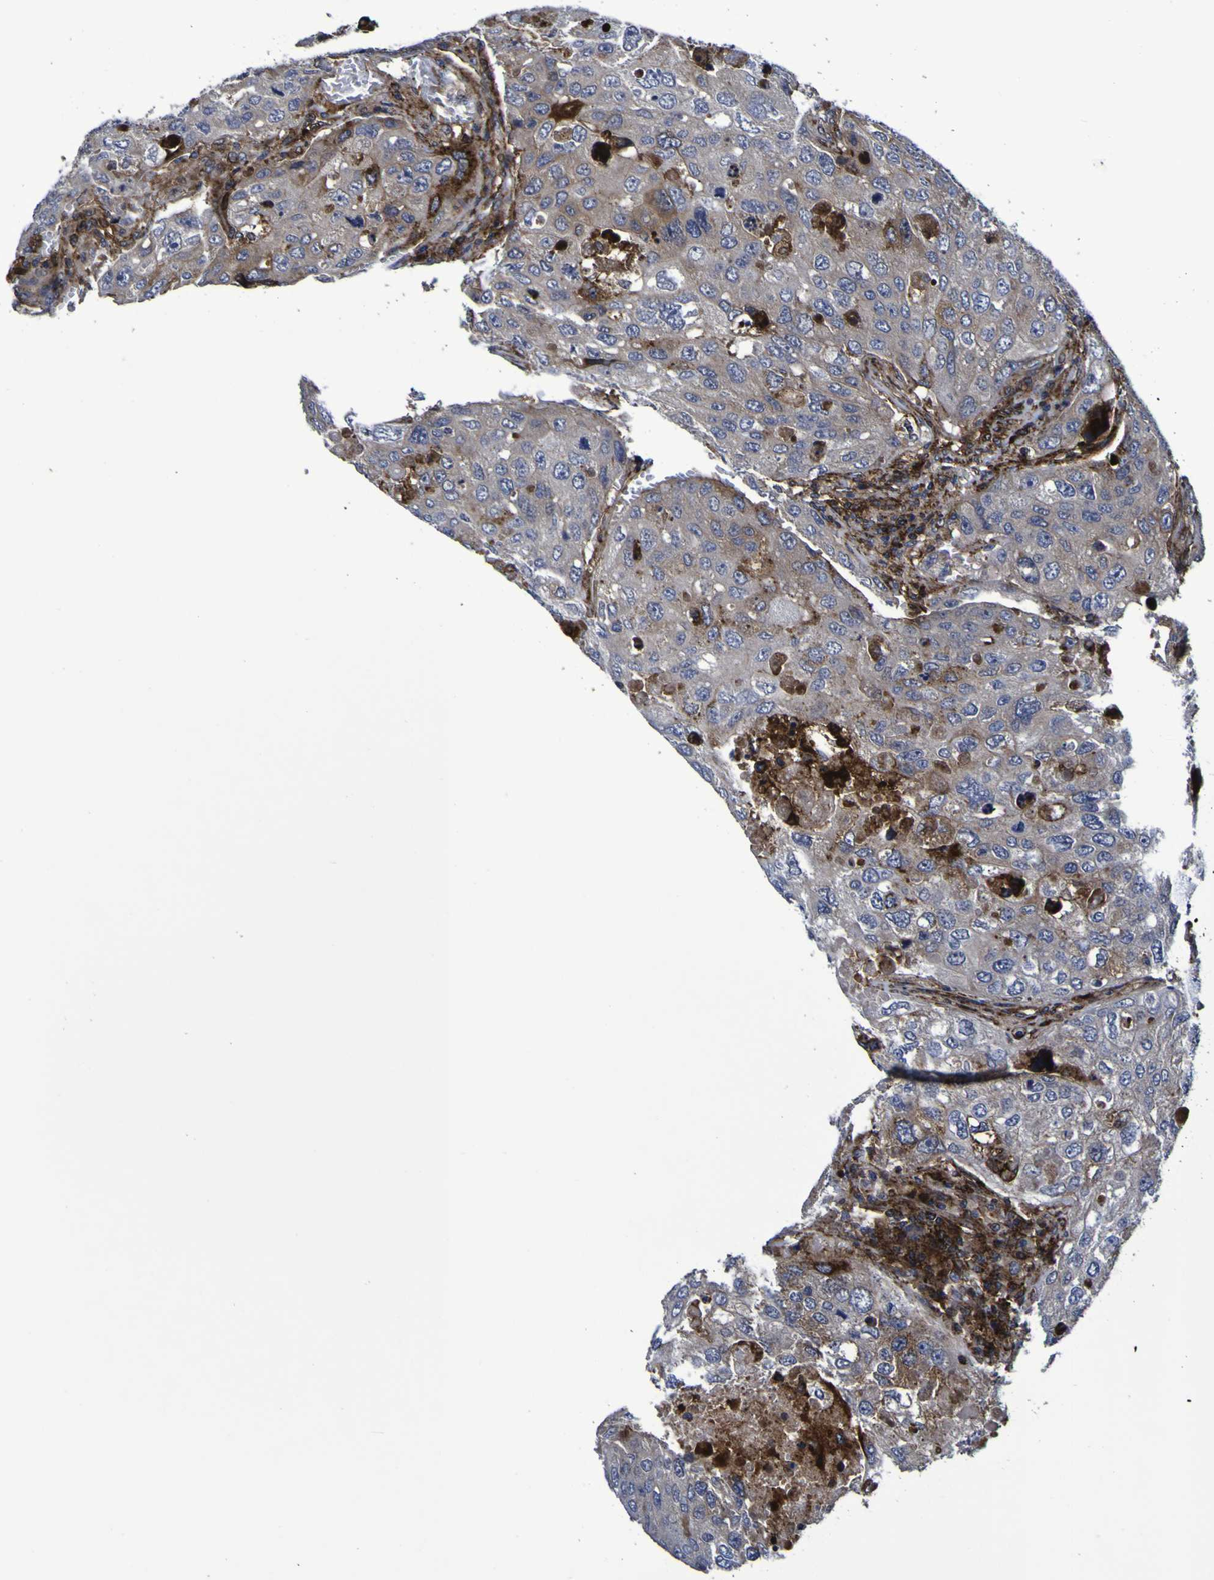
{"staining": {"intensity": "moderate", "quantity": "<25%", "location": "cytoplasmic/membranous,nuclear"}, "tissue": "urothelial cancer", "cell_type": "Tumor cells", "image_type": "cancer", "snomed": [{"axis": "morphology", "description": "Urothelial carcinoma, High grade"}, {"axis": "topography", "description": "Lymph node"}, {"axis": "topography", "description": "Urinary bladder"}], "caption": "Immunohistochemistry (DAB (3,3'-diaminobenzidine)) staining of human urothelial cancer exhibits moderate cytoplasmic/membranous and nuclear protein positivity in about <25% of tumor cells.", "gene": "MGLL", "patient": {"sex": "male", "age": 51}}